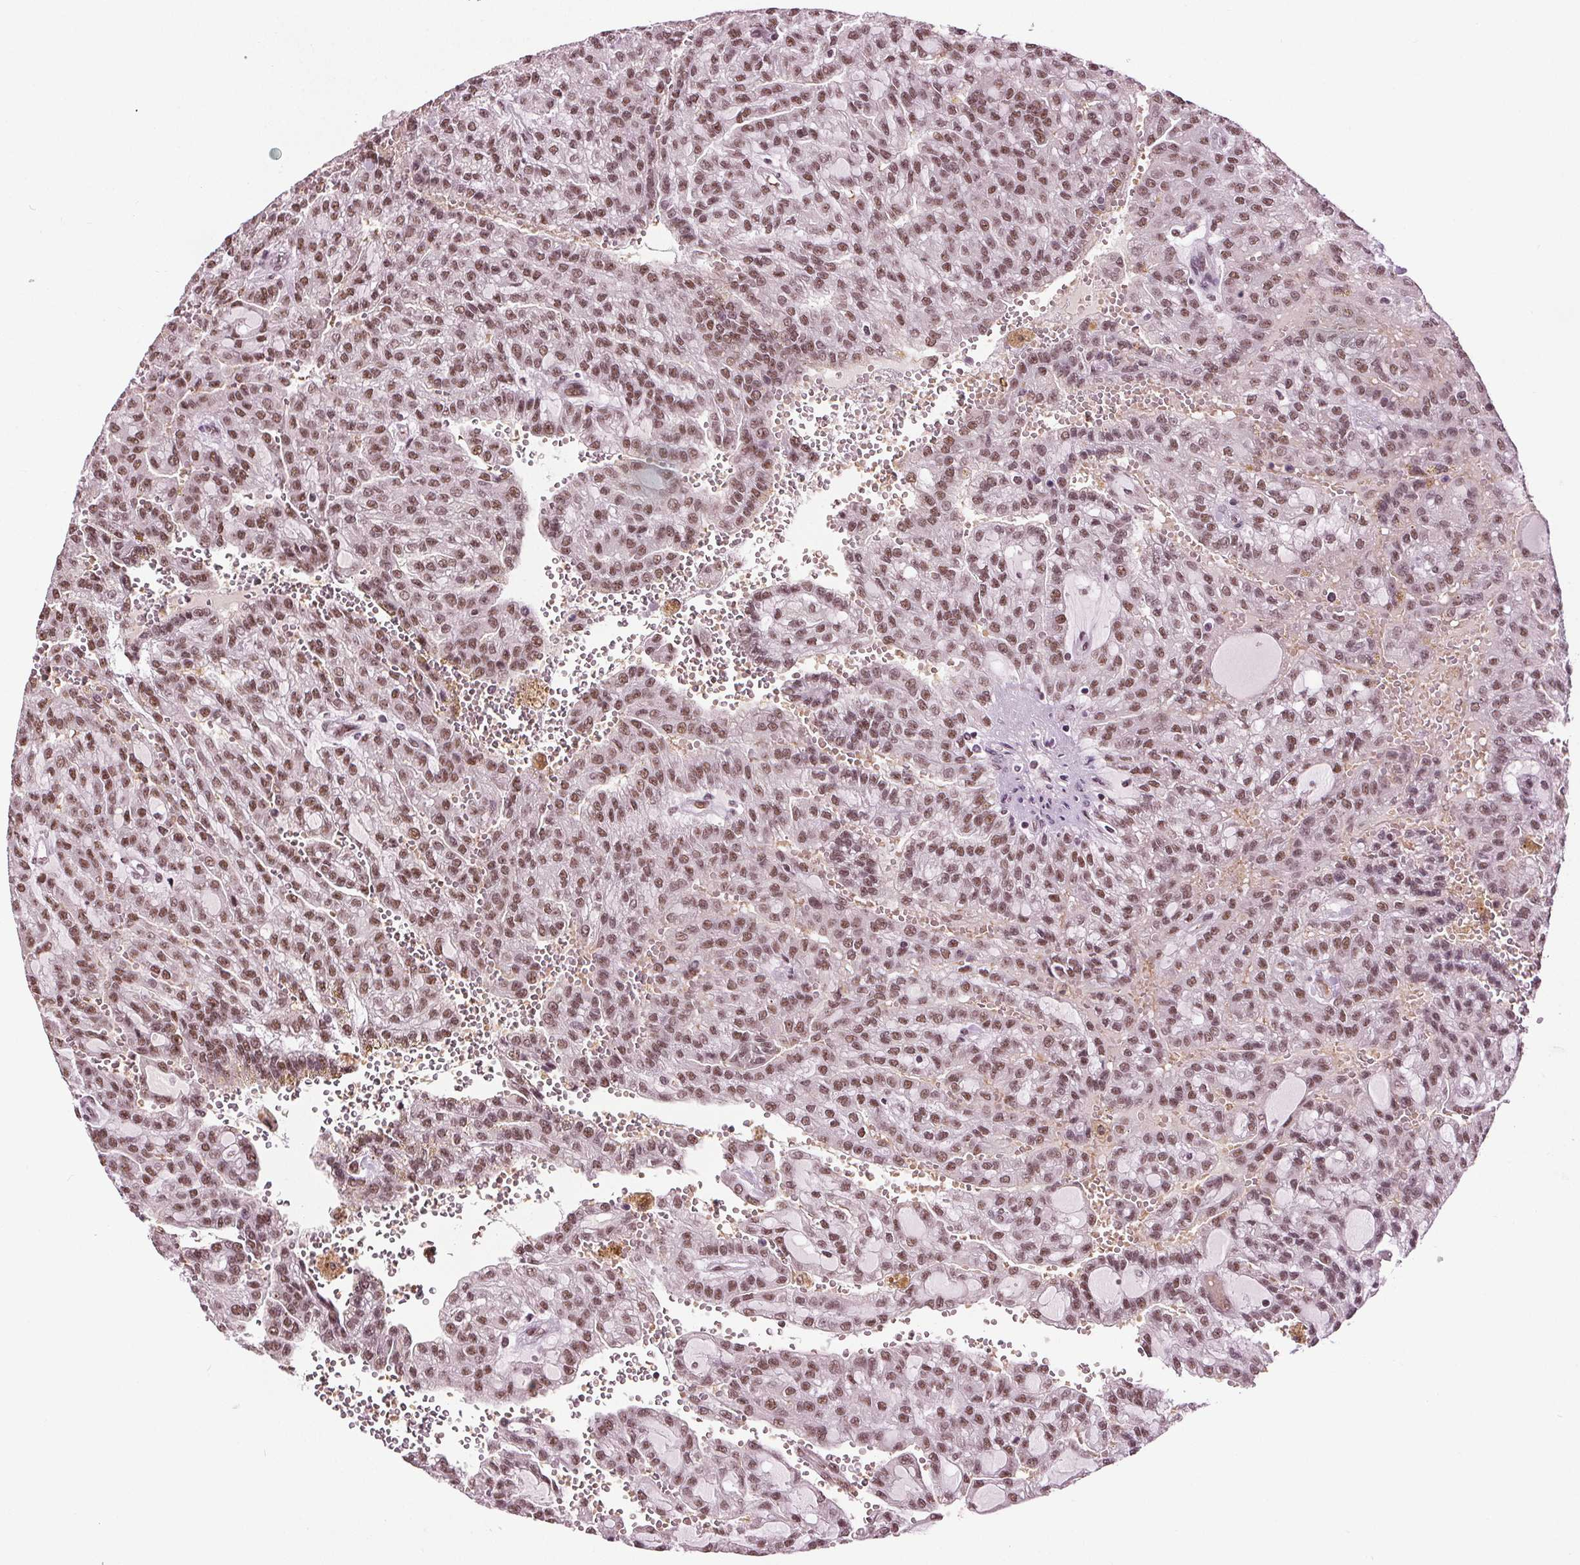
{"staining": {"intensity": "moderate", "quantity": ">75%", "location": "nuclear"}, "tissue": "renal cancer", "cell_type": "Tumor cells", "image_type": "cancer", "snomed": [{"axis": "morphology", "description": "Adenocarcinoma, NOS"}, {"axis": "topography", "description": "Kidney"}], "caption": "A micrograph showing moderate nuclear expression in approximately >75% of tumor cells in renal cancer, as visualized by brown immunohistochemical staining.", "gene": "IWS1", "patient": {"sex": "male", "age": 63}}